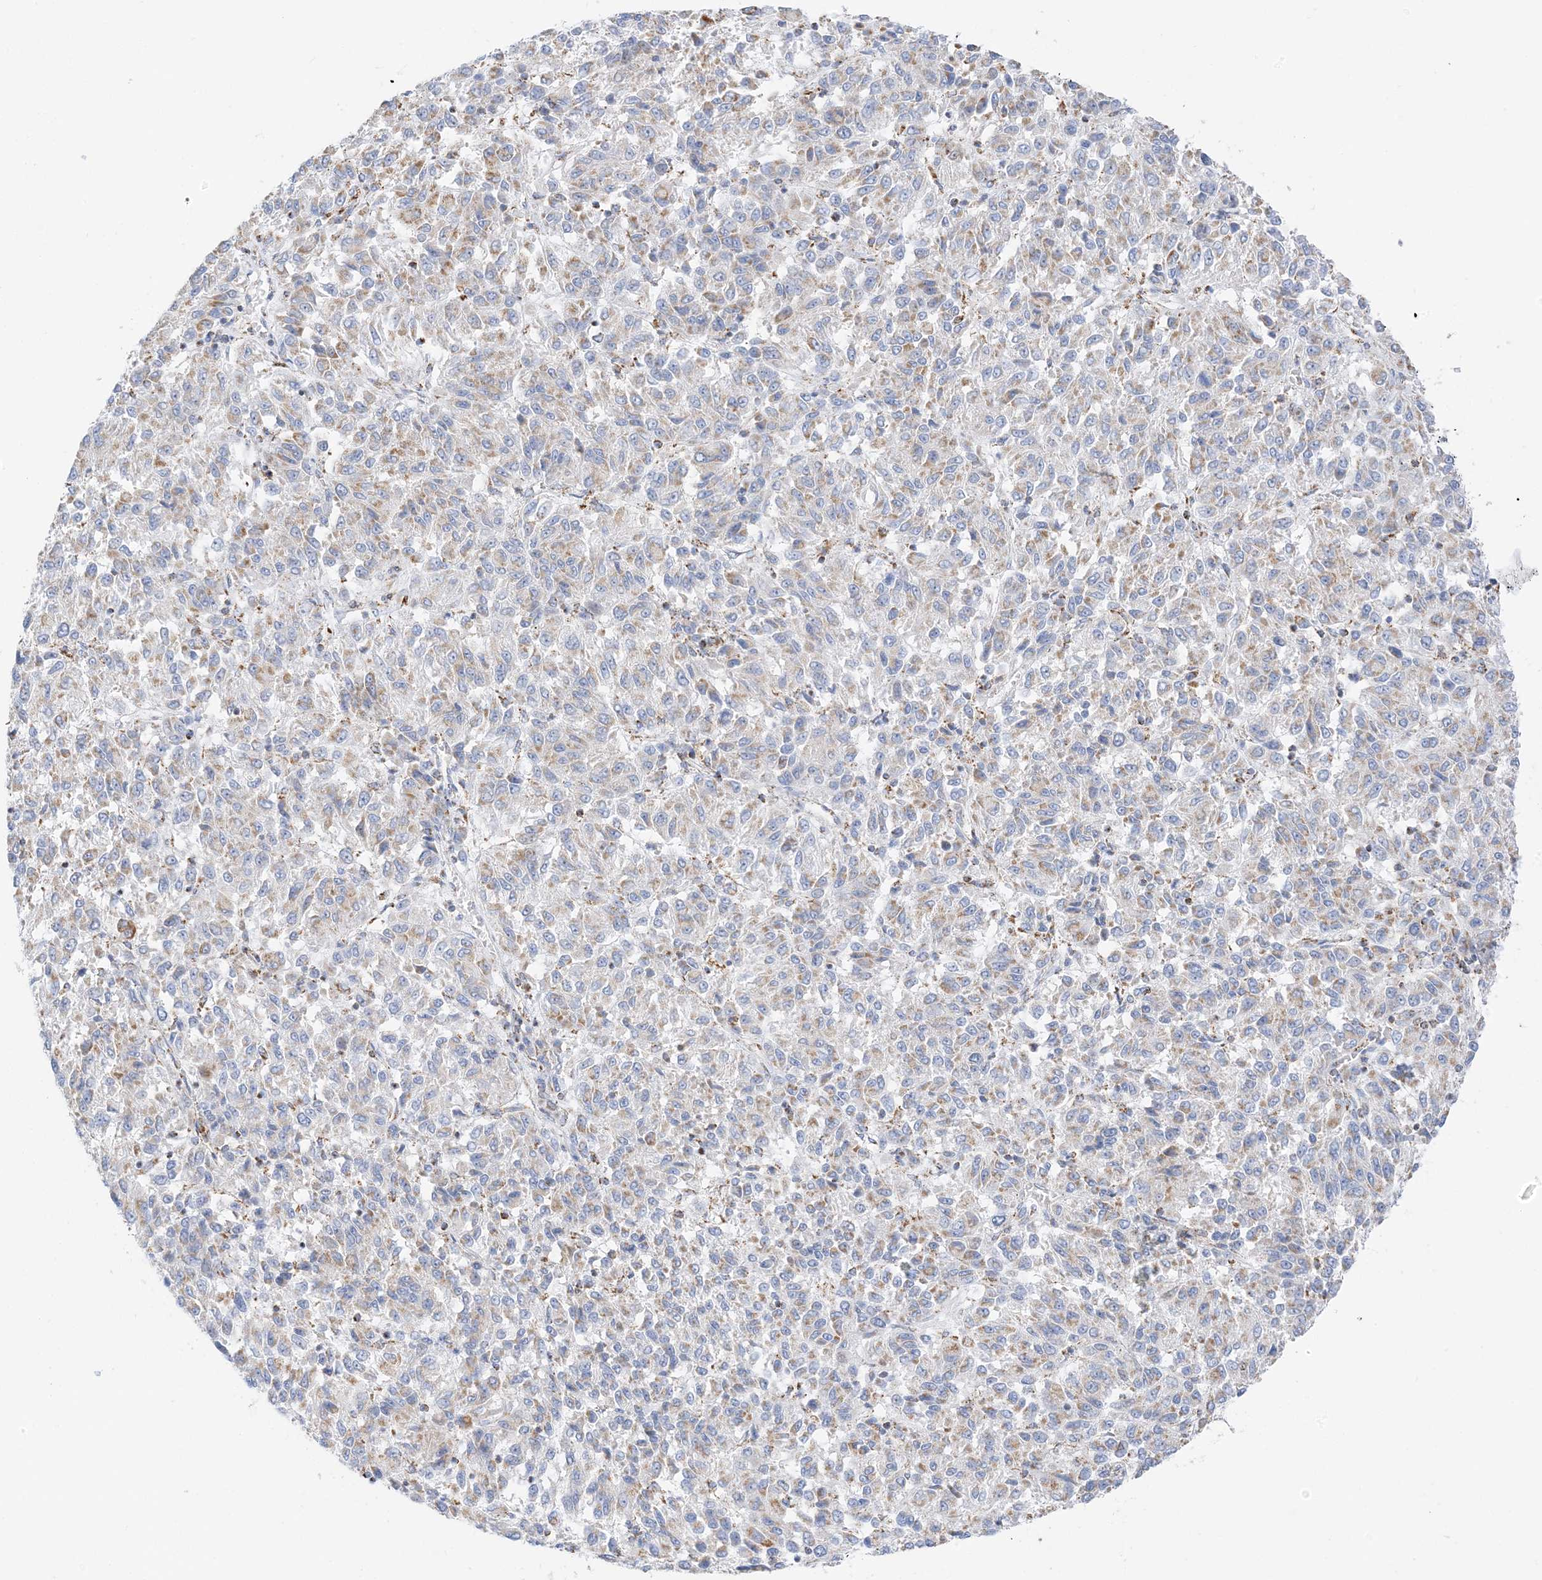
{"staining": {"intensity": "moderate", "quantity": "25%-75%", "location": "cytoplasmic/membranous"}, "tissue": "melanoma", "cell_type": "Tumor cells", "image_type": "cancer", "snomed": [{"axis": "morphology", "description": "Malignant melanoma, Metastatic site"}, {"axis": "topography", "description": "Lung"}], "caption": "Malignant melanoma (metastatic site) stained with a protein marker demonstrates moderate staining in tumor cells.", "gene": "CAPN13", "patient": {"sex": "male", "age": 64}}